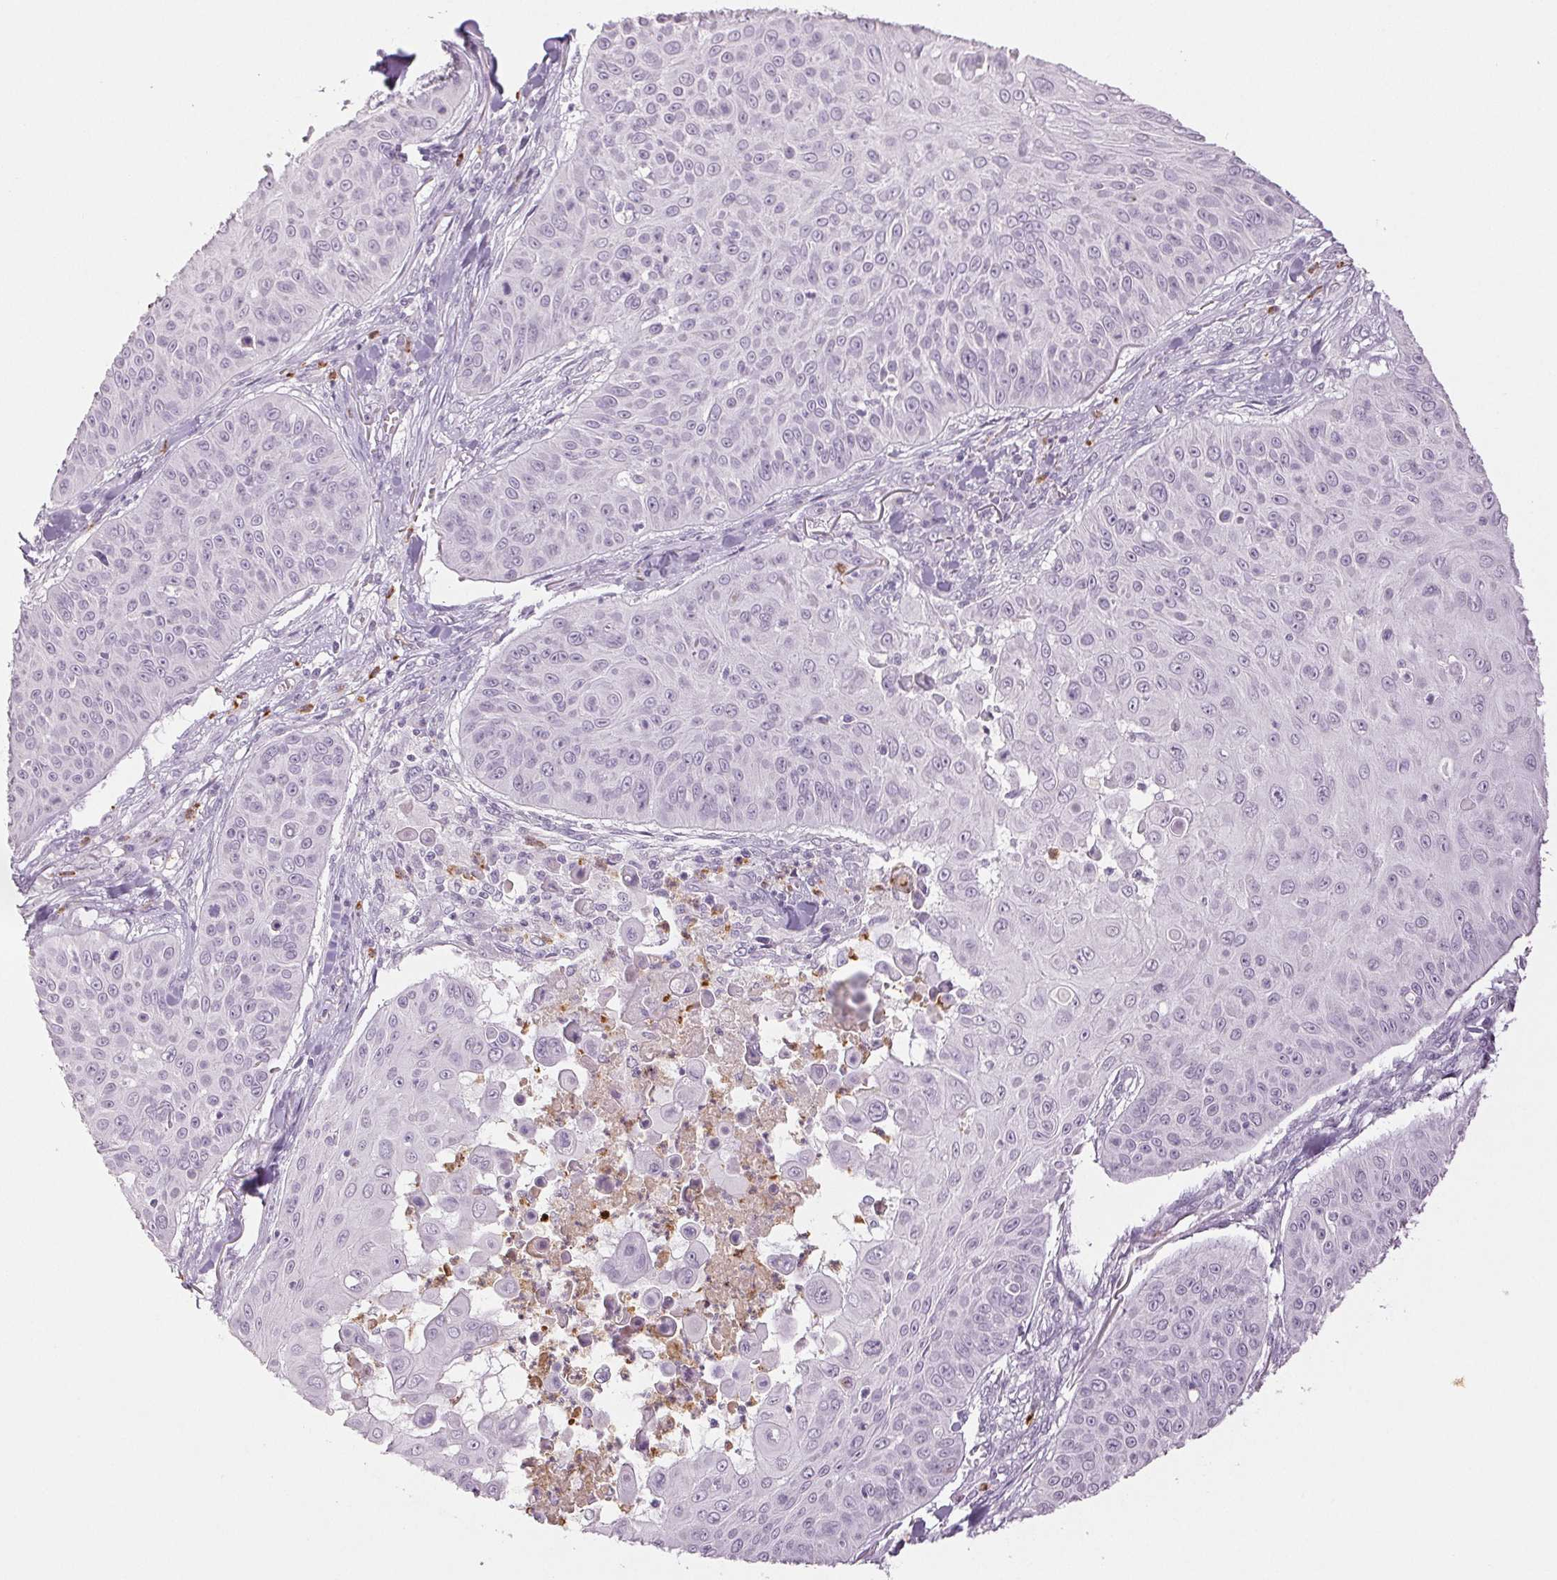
{"staining": {"intensity": "negative", "quantity": "none", "location": "none"}, "tissue": "skin cancer", "cell_type": "Tumor cells", "image_type": "cancer", "snomed": [{"axis": "morphology", "description": "Squamous cell carcinoma, NOS"}, {"axis": "topography", "description": "Skin"}], "caption": "IHC image of neoplastic tissue: human squamous cell carcinoma (skin) stained with DAB exhibits no significant protein positivity in tumor cells.", "gene": "LTF", "patient": {"sex": "male", "age": 82}}